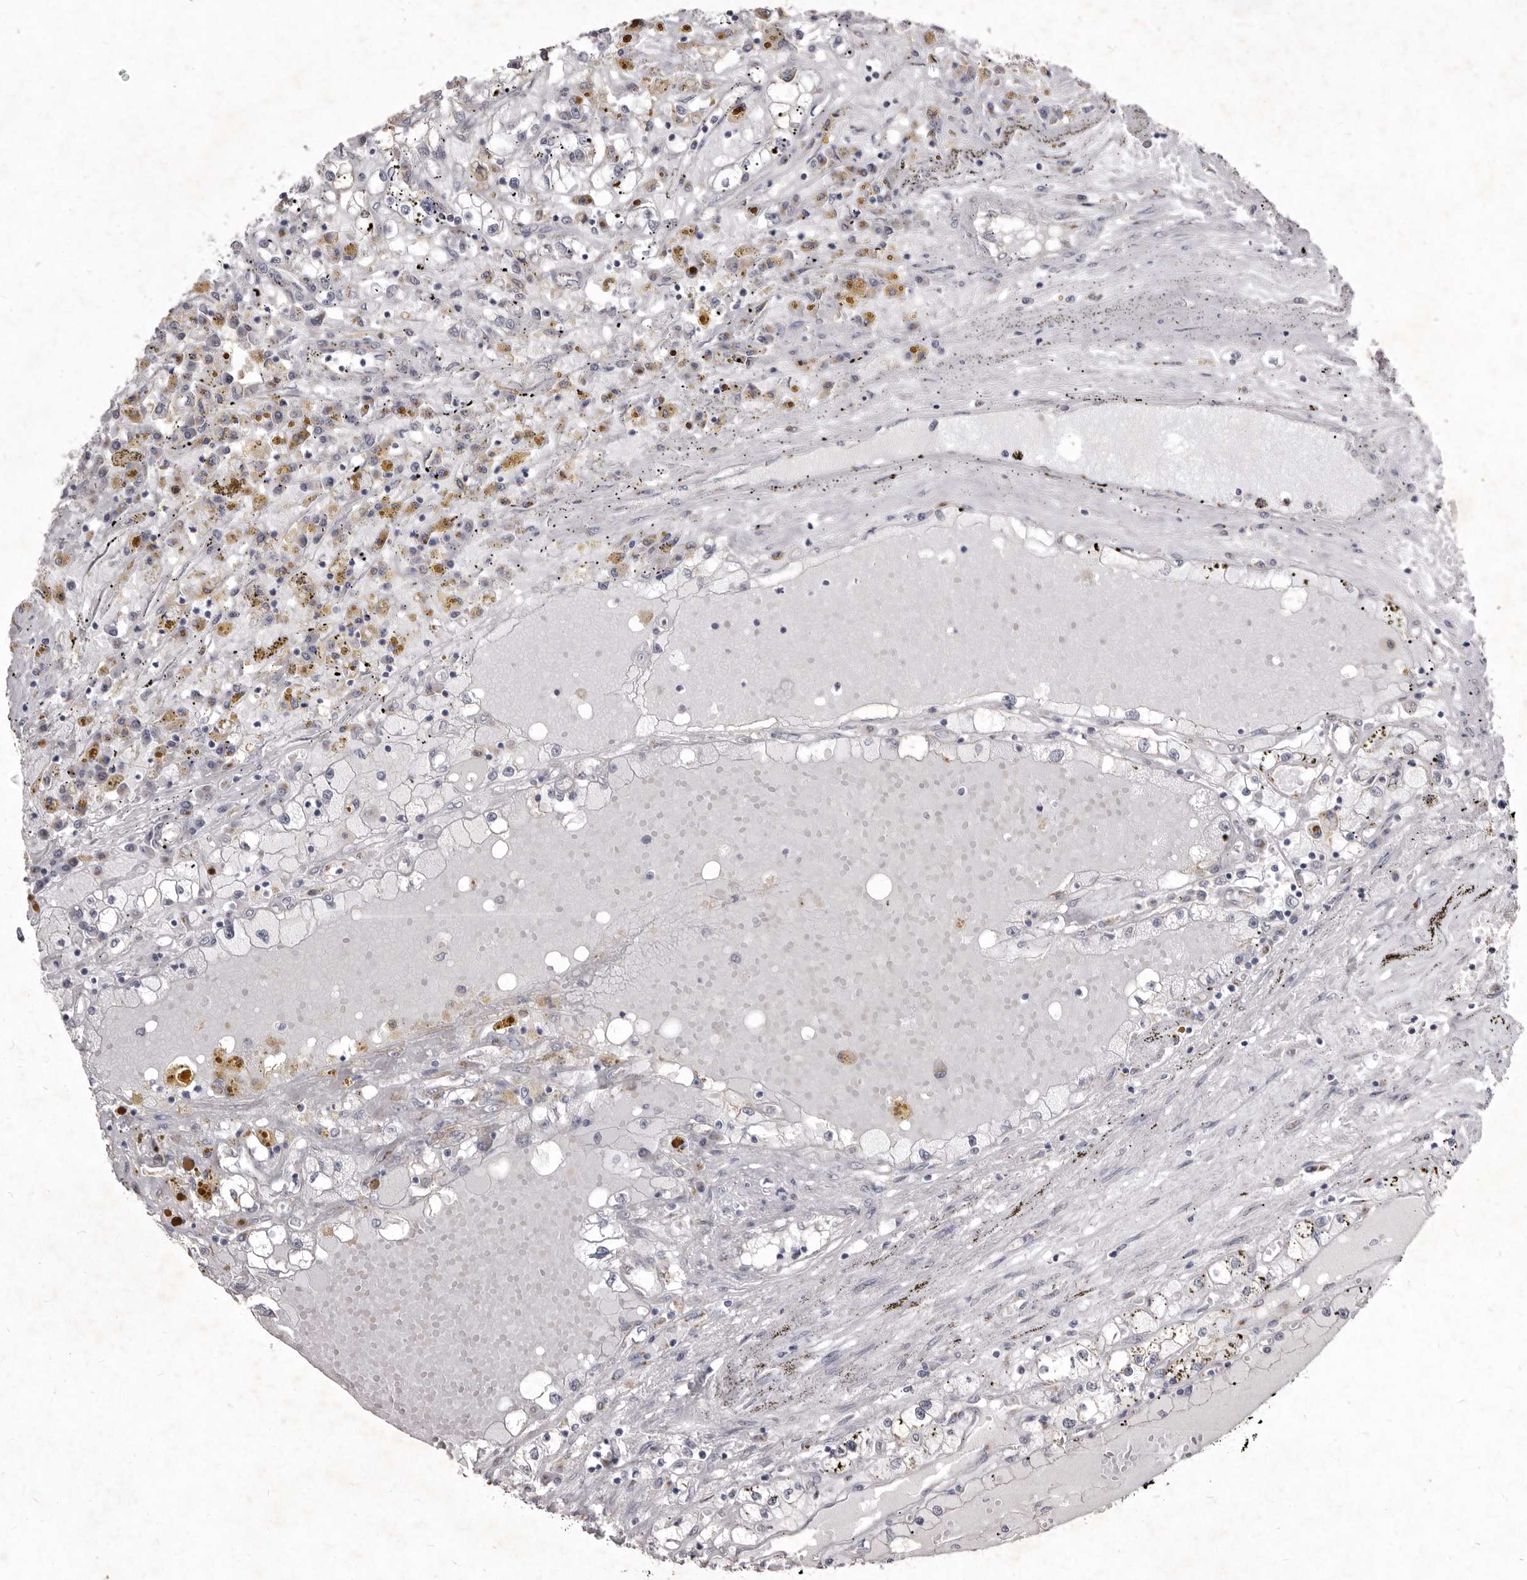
{"staining": {"intensity": "weak", "quantity": "<25%", "location": "cytoplasmic/membranous"}, "tissue": "renal cancer", "cell_type": "Tumor cells", "image_type": "cancer", "snomed": [{"axis": "morphology", "description": "Adenocarcinoma, NOS"}, {"axis": "topography", "description": "Kidney"}], "caption": "This is a photomicrograph of immunohistochemistry (IHC) staining of renal adenocarcinoma, which shows no expression in tumor cells.", "gene": "P2RX6", "patient": {"sex": "male", "age": 56}}